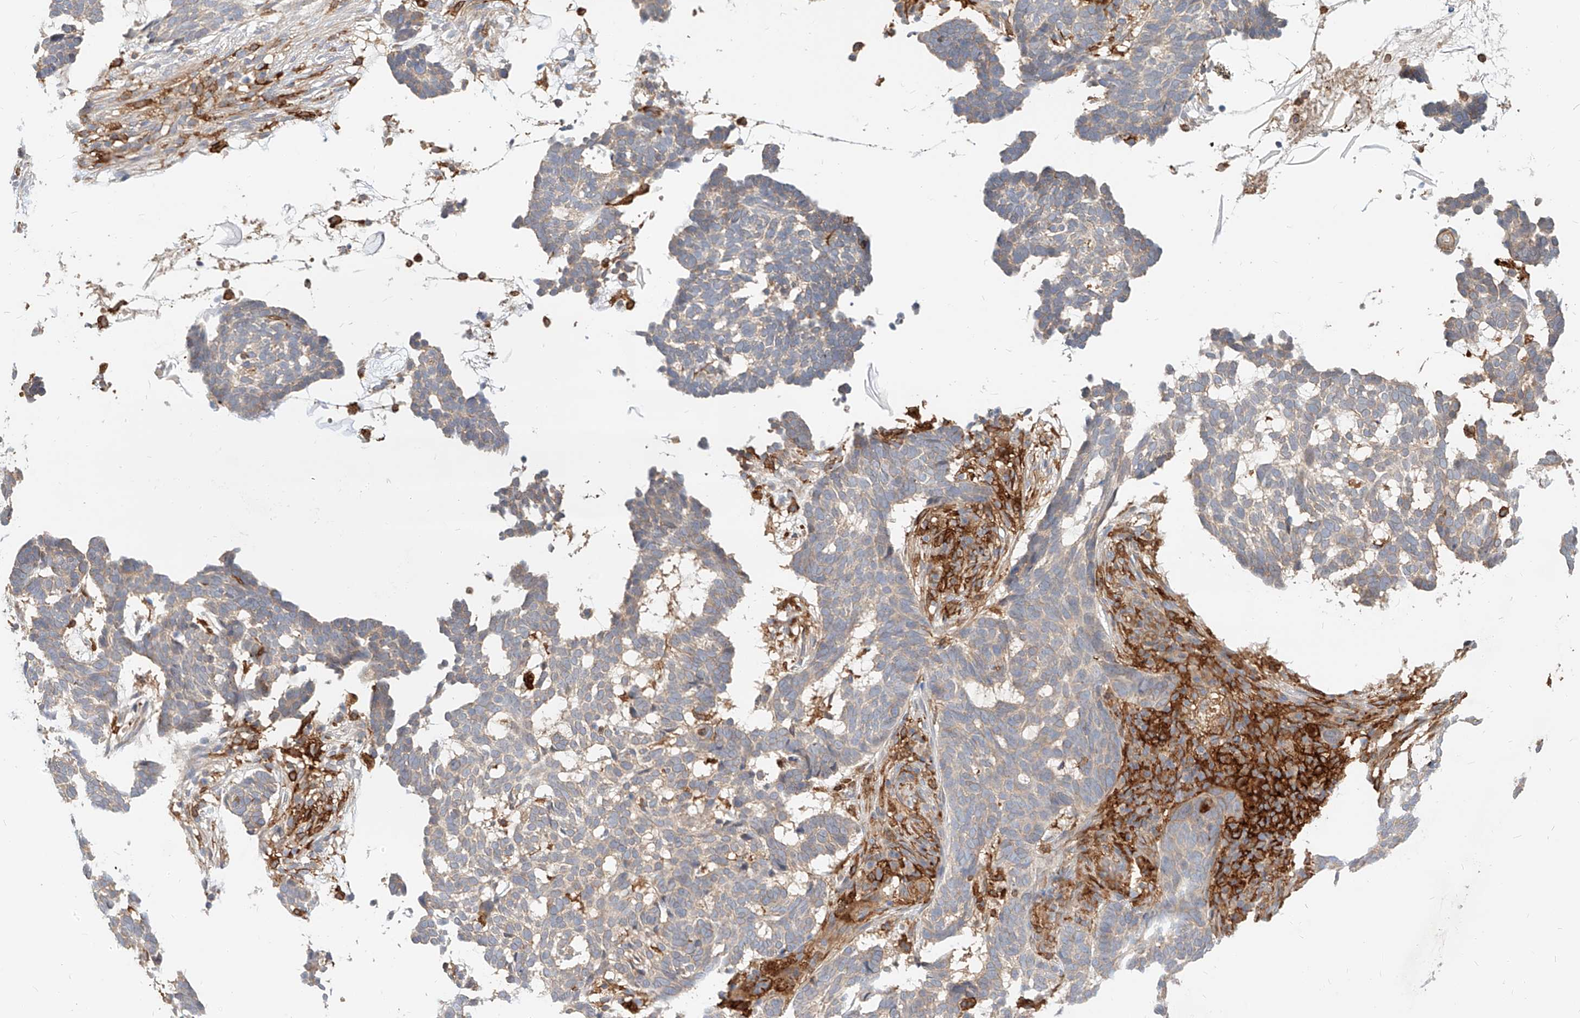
{"staining": {"intensity": "weak", "quantity": "<25%", "location": "cytoplasmic/membranous"}, "tissue": "skin cancer", "cell_type": "Tumor cells", "image_type": "cancer", "snomed": [{"axis": "morphology", "description": "Basal cell carcinoma"}, {"axis": "topography", "description": "Skin"}], "caption": "Skin cancer (basal cell carcinoma) stained for a protein using IHC shows no expression tumor cells.", "gene": "NFAM1", "patient": {"sex": "male", "age": 85}}